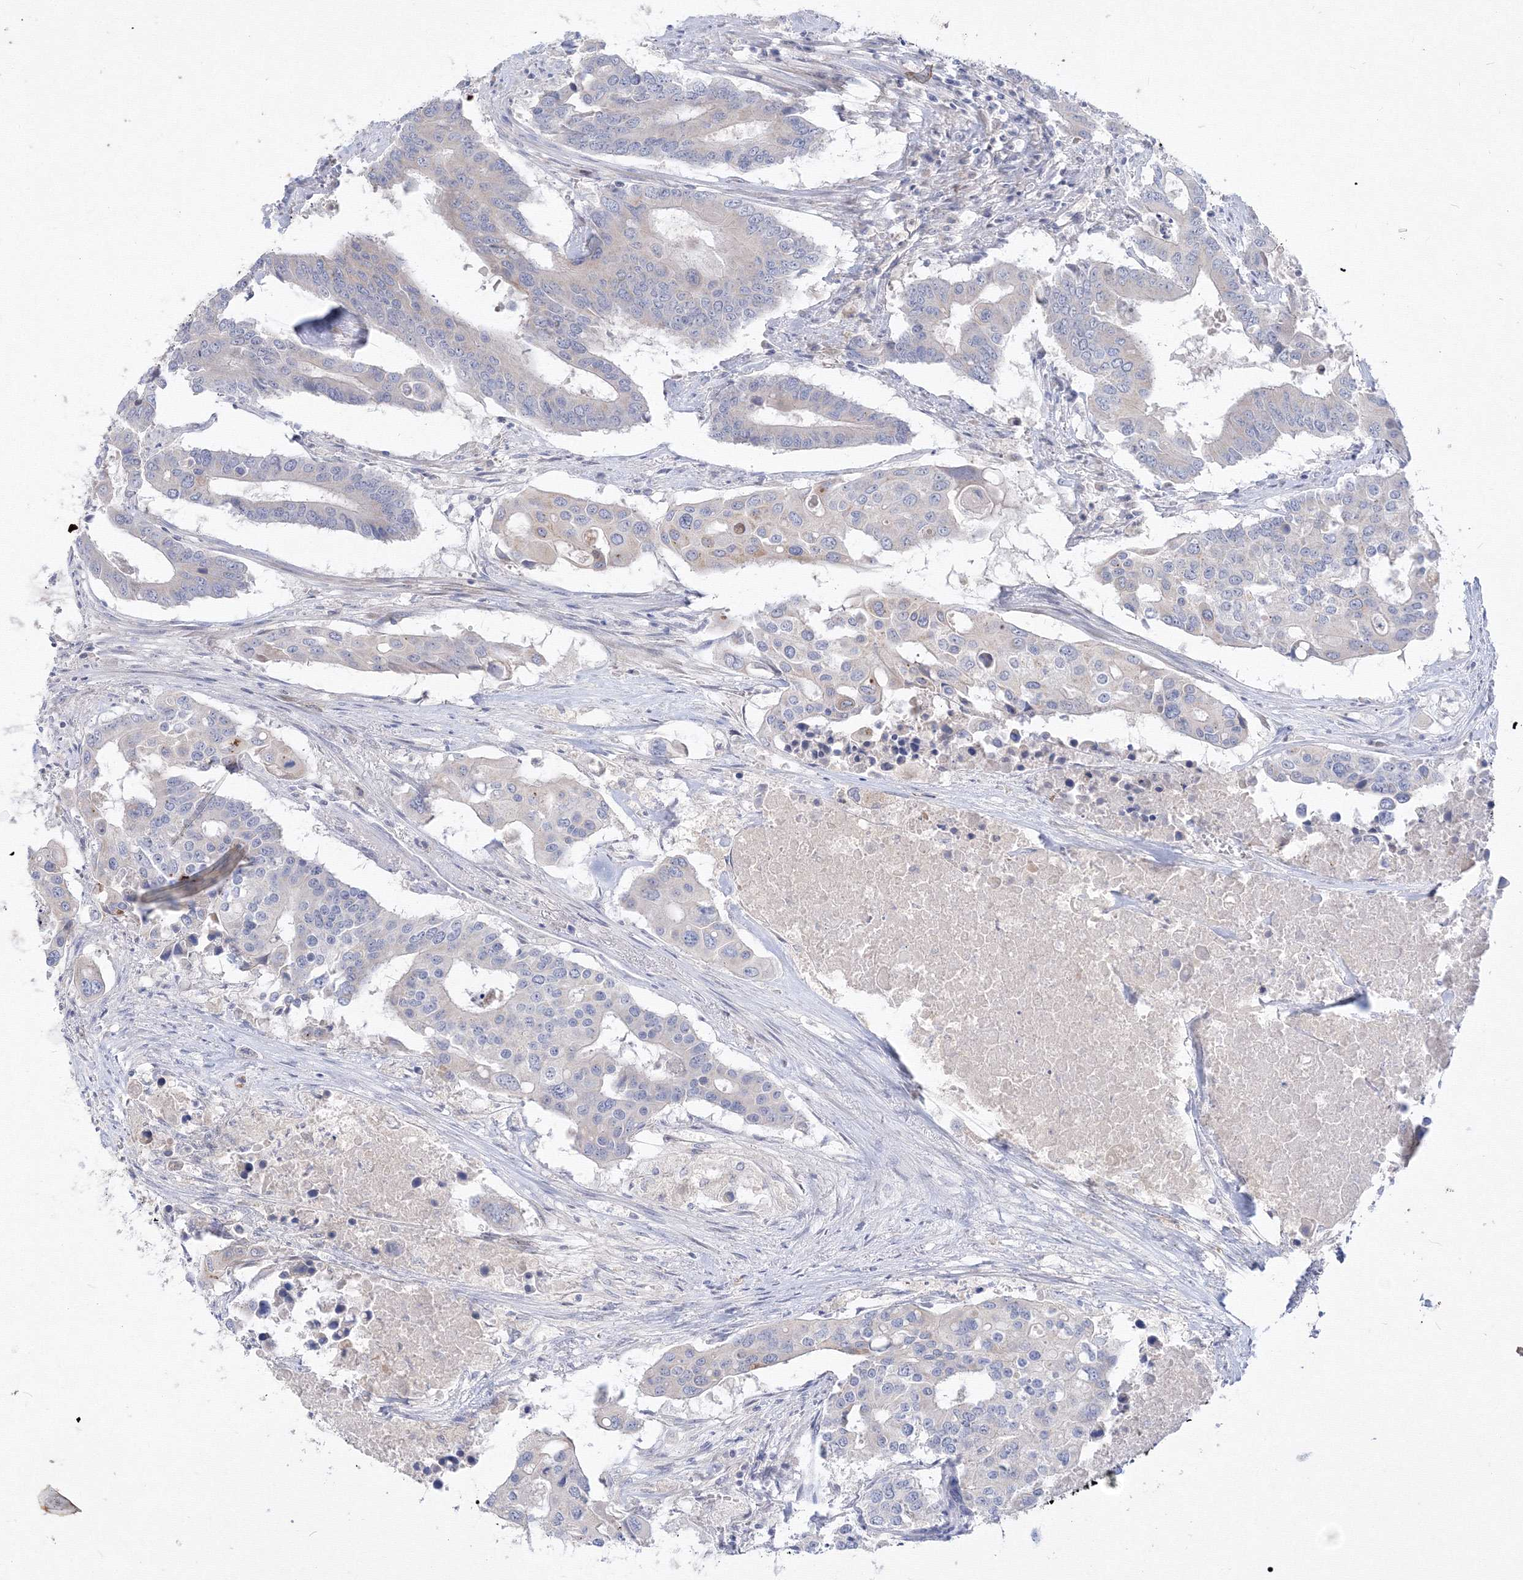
{"staining": {"intensity": "negative", "quantity": "none", "location": "none"}, "tissue": "colorectal cancer", "cell_type": "Tumor cells", "image_type": "cancer", "snomed": [{"axis": "morphology", "description": "Adenocarcinoma, NOS"}, {"axis": "topography", "description": "Colon"}], "caption": "IHC image of neoplastic tissue: human colorectal cancer (adenocarcinoma) stained with DAB (3,3'-diaminobenzidine) demonstrates no significant protein staining in tumor cells.", "gene": "FBXL8", "patient": {"sex": "male", "age": 77}}